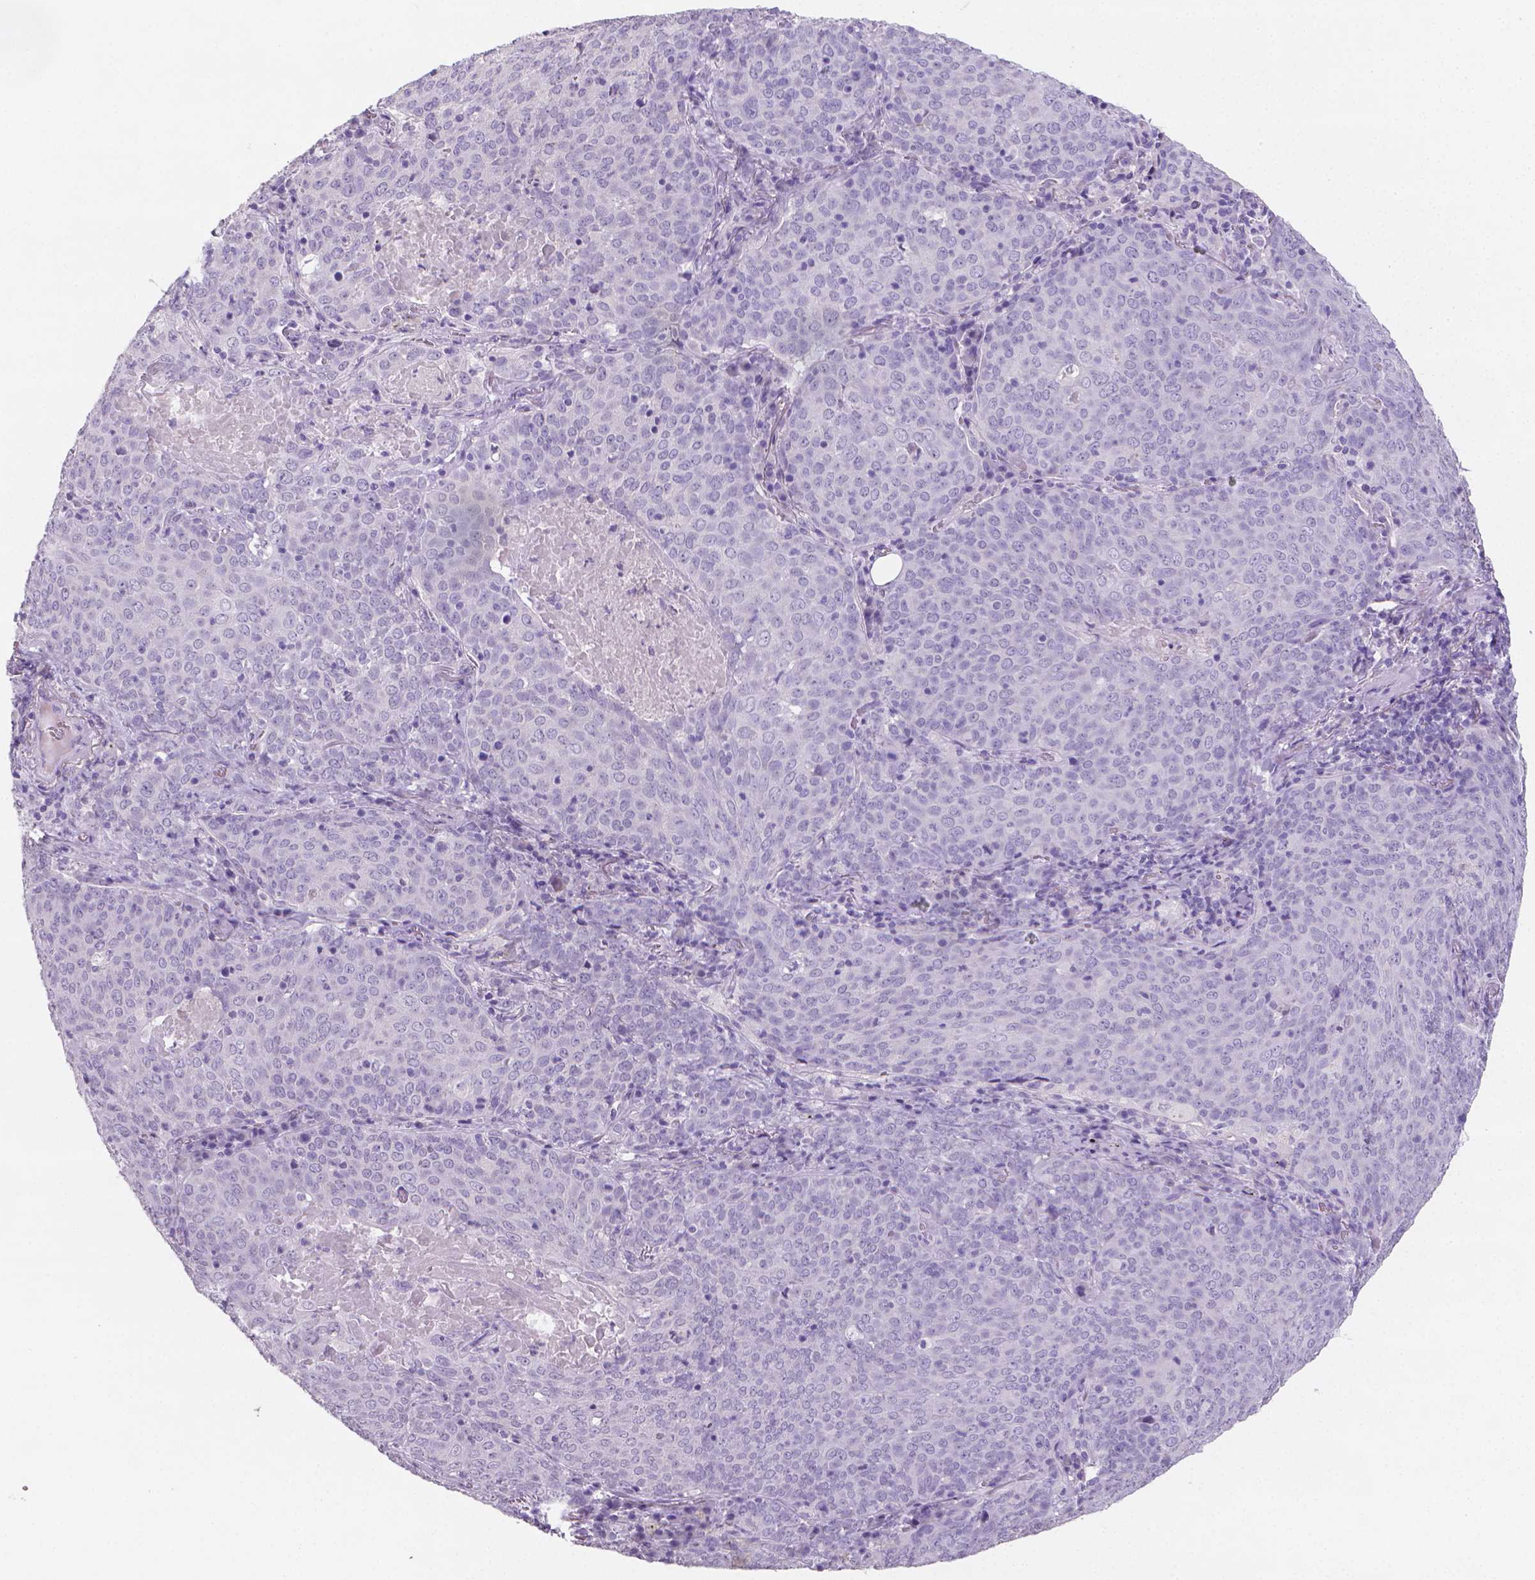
{"staining": {"intensity": "negative", "quantity": "none", "location": "none"}, "tissue": "lung cancer", "cell_type": "Tumor cells", "image_type": "cancer", "snomed": [{"axis": "morphology", "description": "Squamous cell carcinoma, NOS"}, {"axis": "topography", "description": "Lung"}], "caption": "A photomicrograph of lung cancer (squamous cell carcinoma) stained for a protein shows no brown staining in tumor cells.", "gene": "XPNPEP2", "patient": {"sex": "male", "age": 82}}